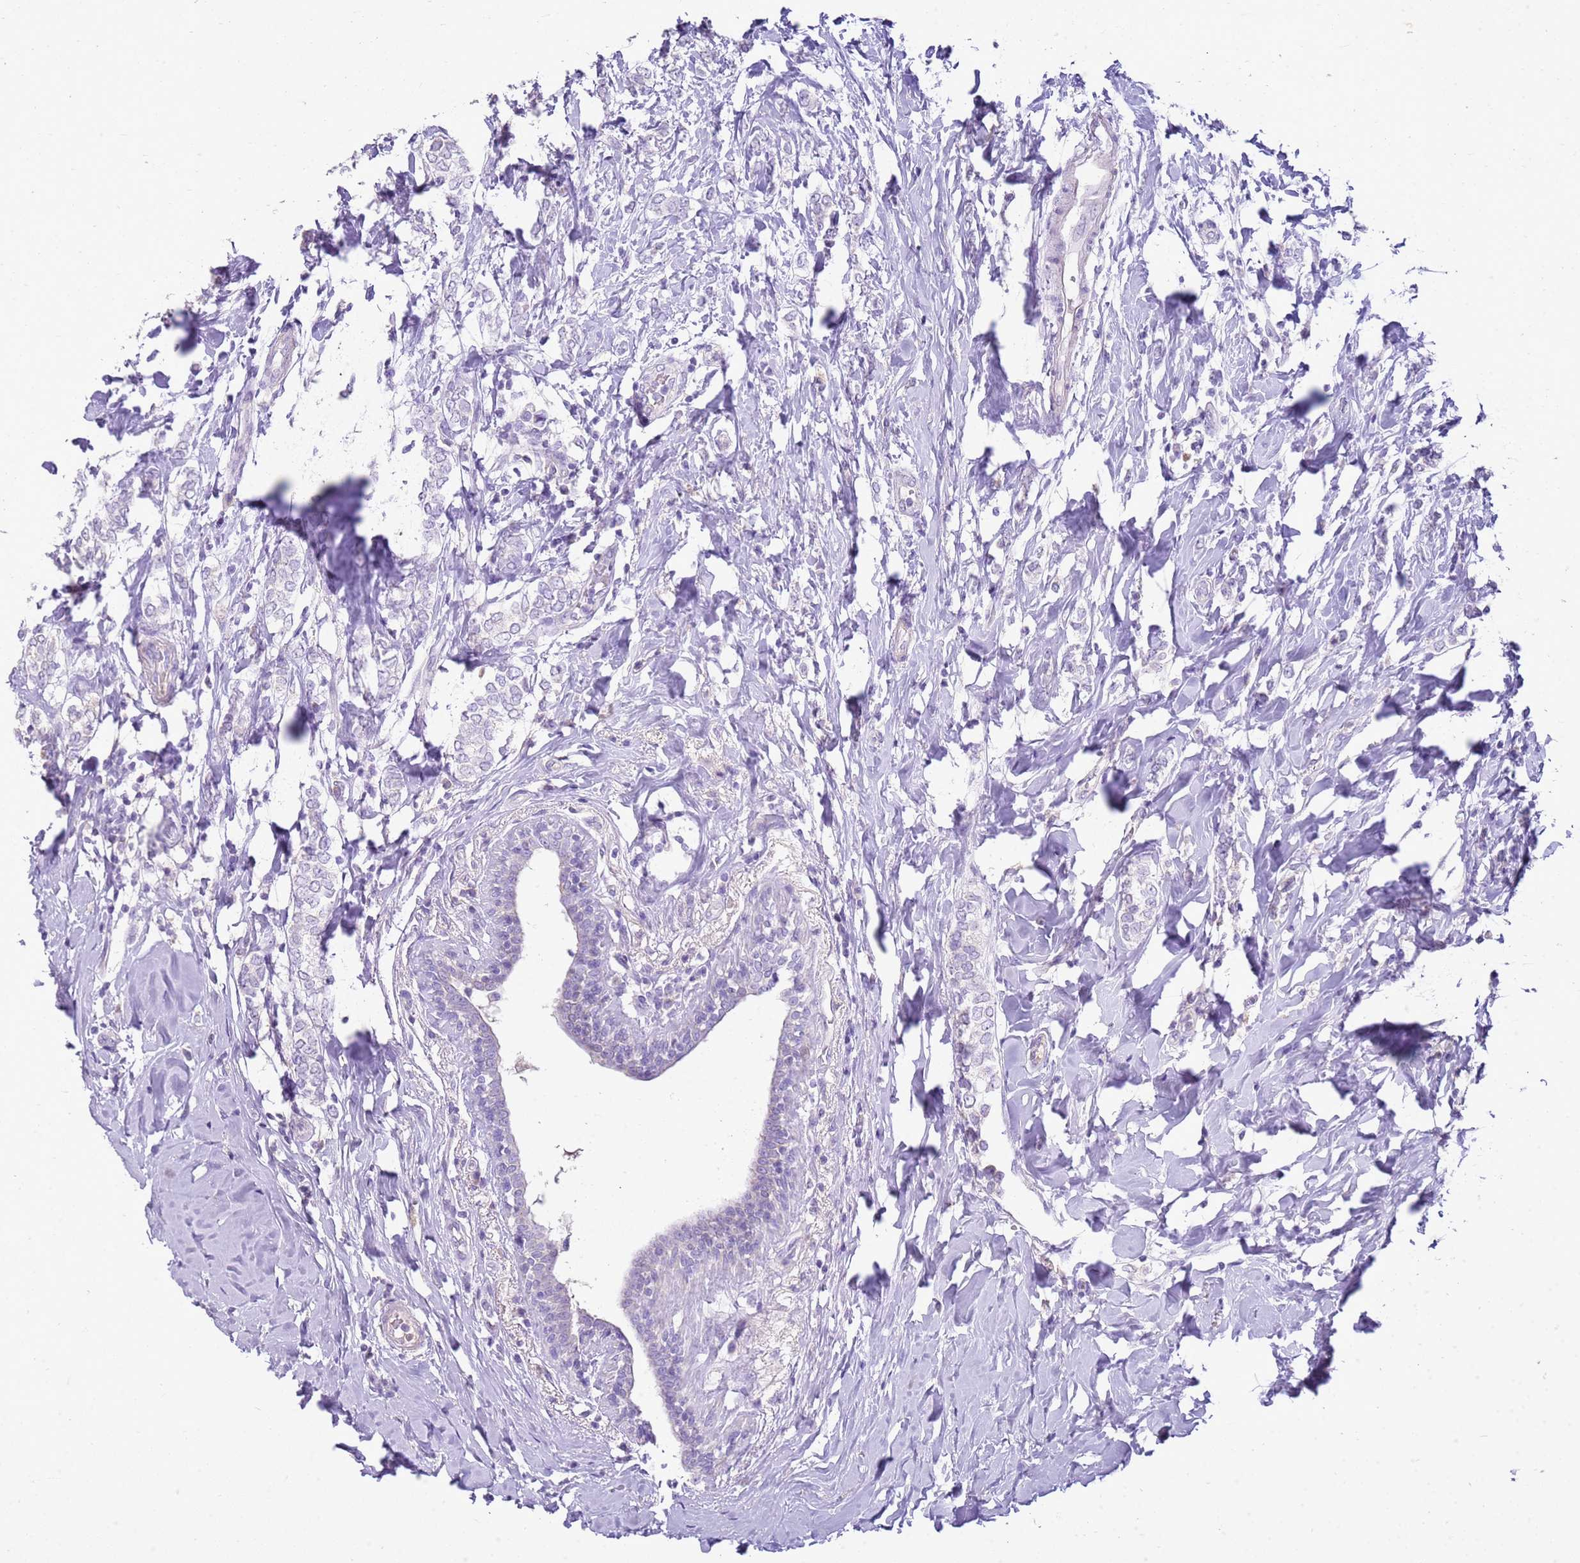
{"staining": {"intensity": "negative", "quantity": "none", "location": "none"}, "tissue": "breast cancer", "cell_type": "Tumor cells", "image_type": "cancer", "snomed": [{"axis": "morphology", "description": "Normal tissue, NOS"}, {"axis": "morphology", "description": "Lobular carcinoma"}, {"axis": "topography", "description": "Breast"}], "caption": "Immunohistochemistry (IHC) of breast lobular carcinoma reveals no staining in tumor cells. The staining was performed using DAB to visualize the protein expression in brown, while the nuclei were stained in blue with hematoxylin (Magnification: 20x).", "gene": "FABP2", "patient": {"sex": "female", "age": 47}}